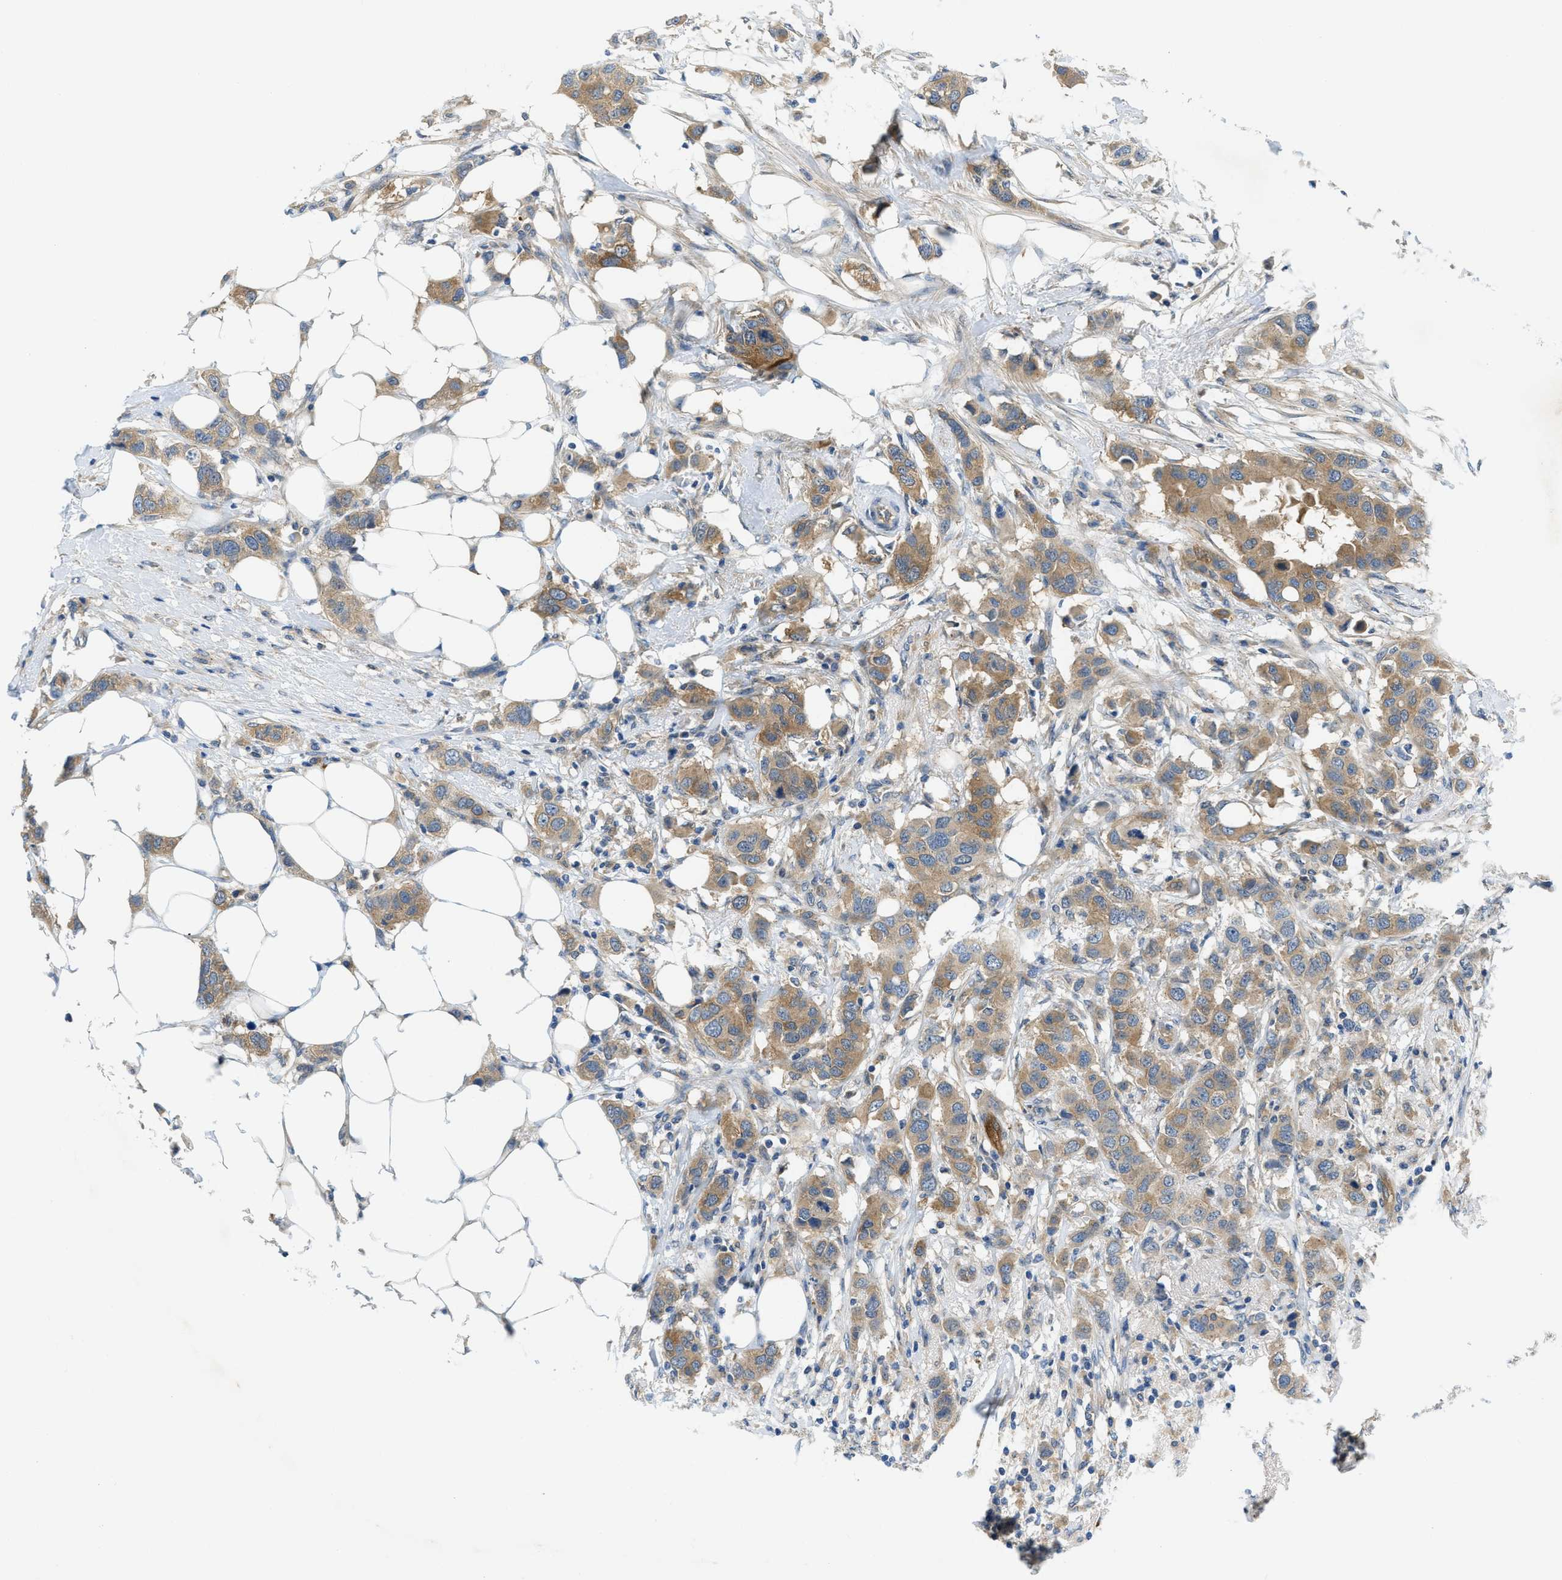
{"staining": {"intensity": "moderate", "quantity": ">75%", "location": "cytoplasmic/membranous"}, "tissue": "breast cancer", "cell_type": "Tumor cells", "image_type": "cancer", "snomed": [{"axis": "morphology", "description": "Duct carcinoma"}, {"axis": "topography", "description": "Breast"}], "caption": "Immunohistochemical staining of intraductal carcinoma (breast) displays moderate cytoplasmic/membranous protein staining in approximately >75% of tumor cells. The protein is shown in brown color, while the nuclei are stained blue.", "gene": "RIPK2", "patient": {"sex": "female", "age": 50}}